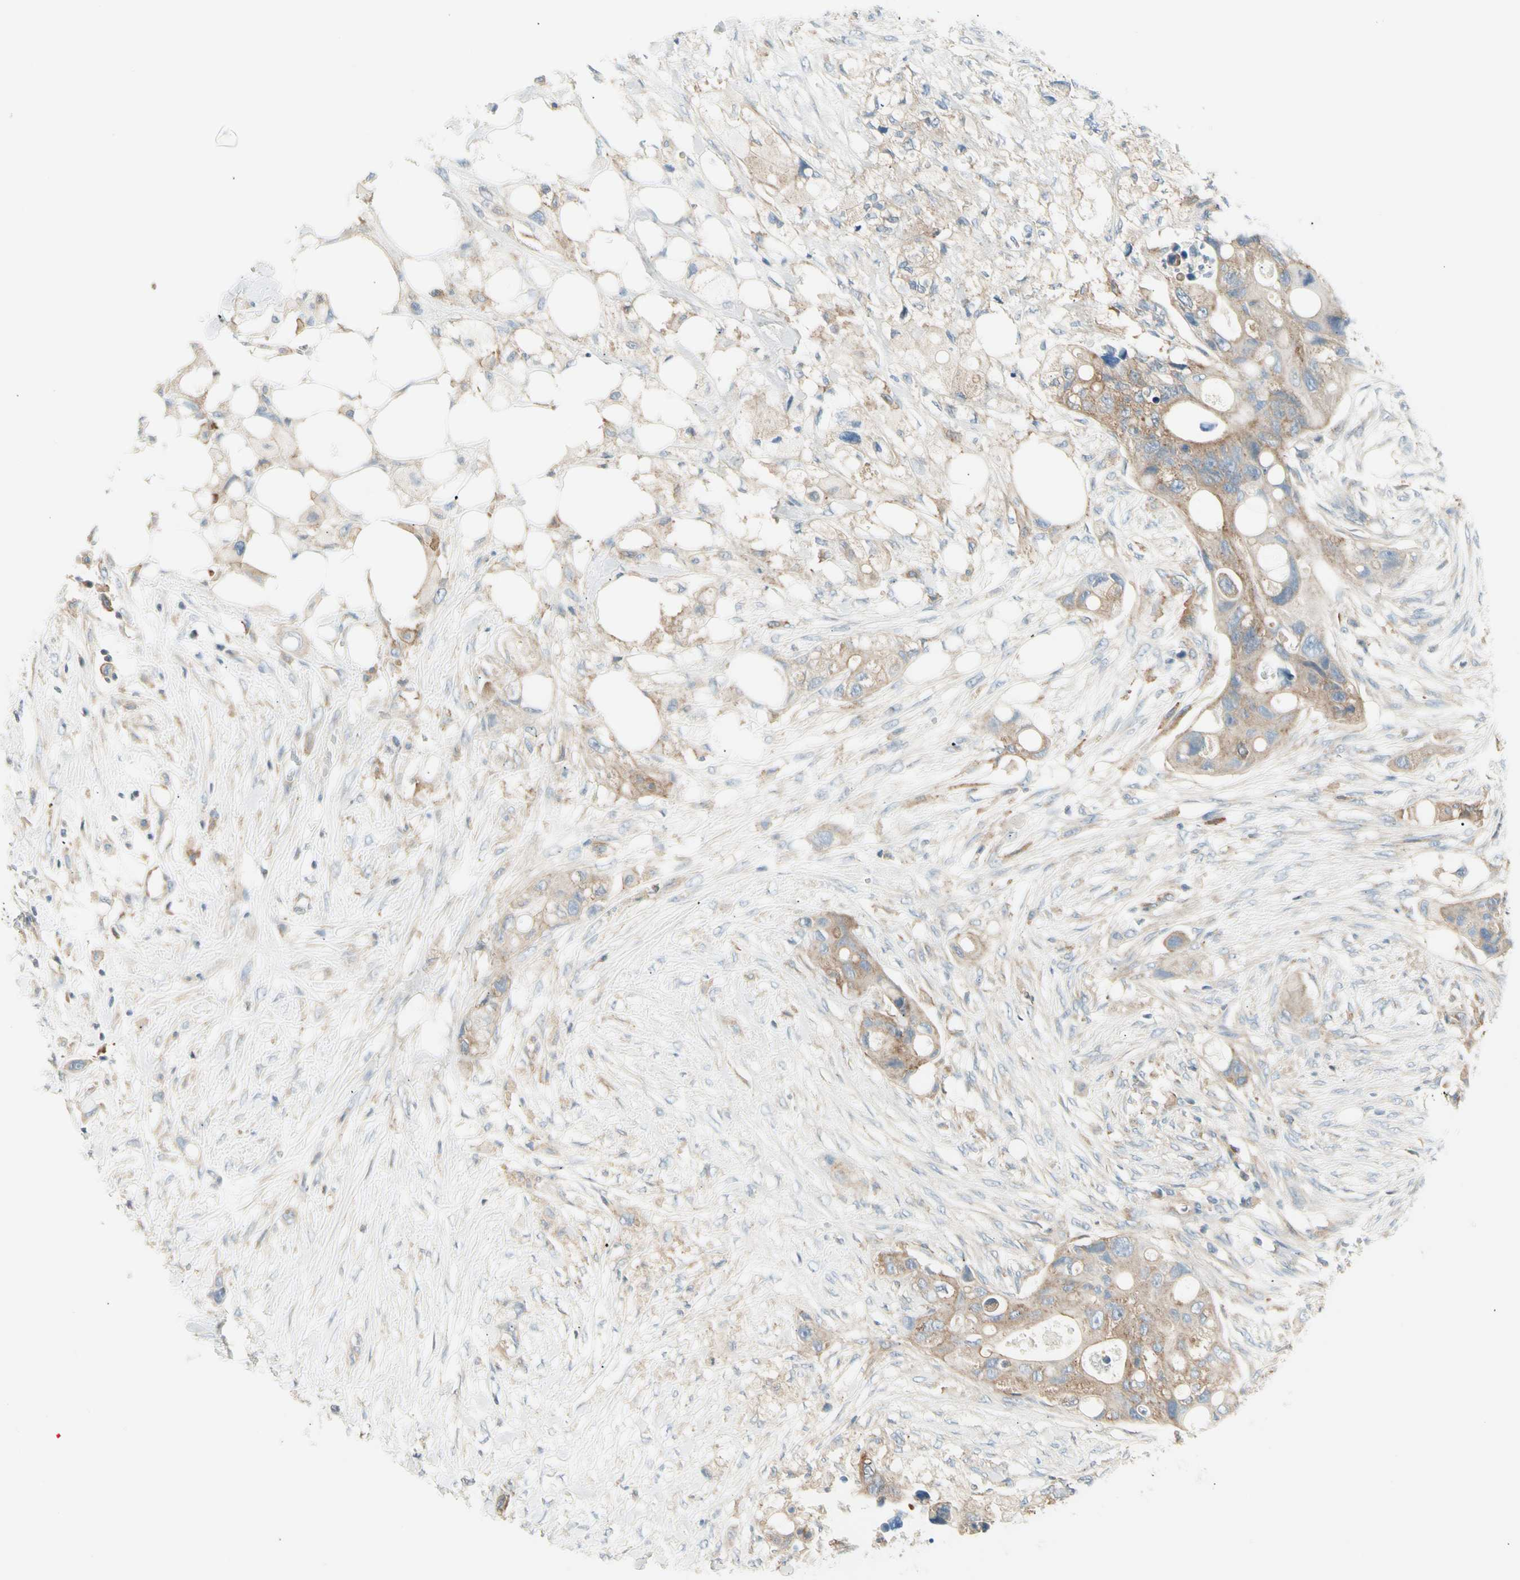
{"staining": {"intensity": "weak", "quantity": ">75%", "location": "cytoplasmic/membranous"}, "tissue": "colorectal cancer", "cell_type": "Tumor cells", "image_type": "cancer", "snomed": [{"axis": "morphology", "description": "Adenocarcinoma, NOS"}, {"axis": "topography", "description": "Colon"}], "caption": "Protein expression analysis of colorectal cancer (adenocarcinoma) displays weak cytoplasmic/membranous expression in approximately >75% of tumor cells.", "gene": "AGFG1", "patient": {"sex": "female", "age": 57}}